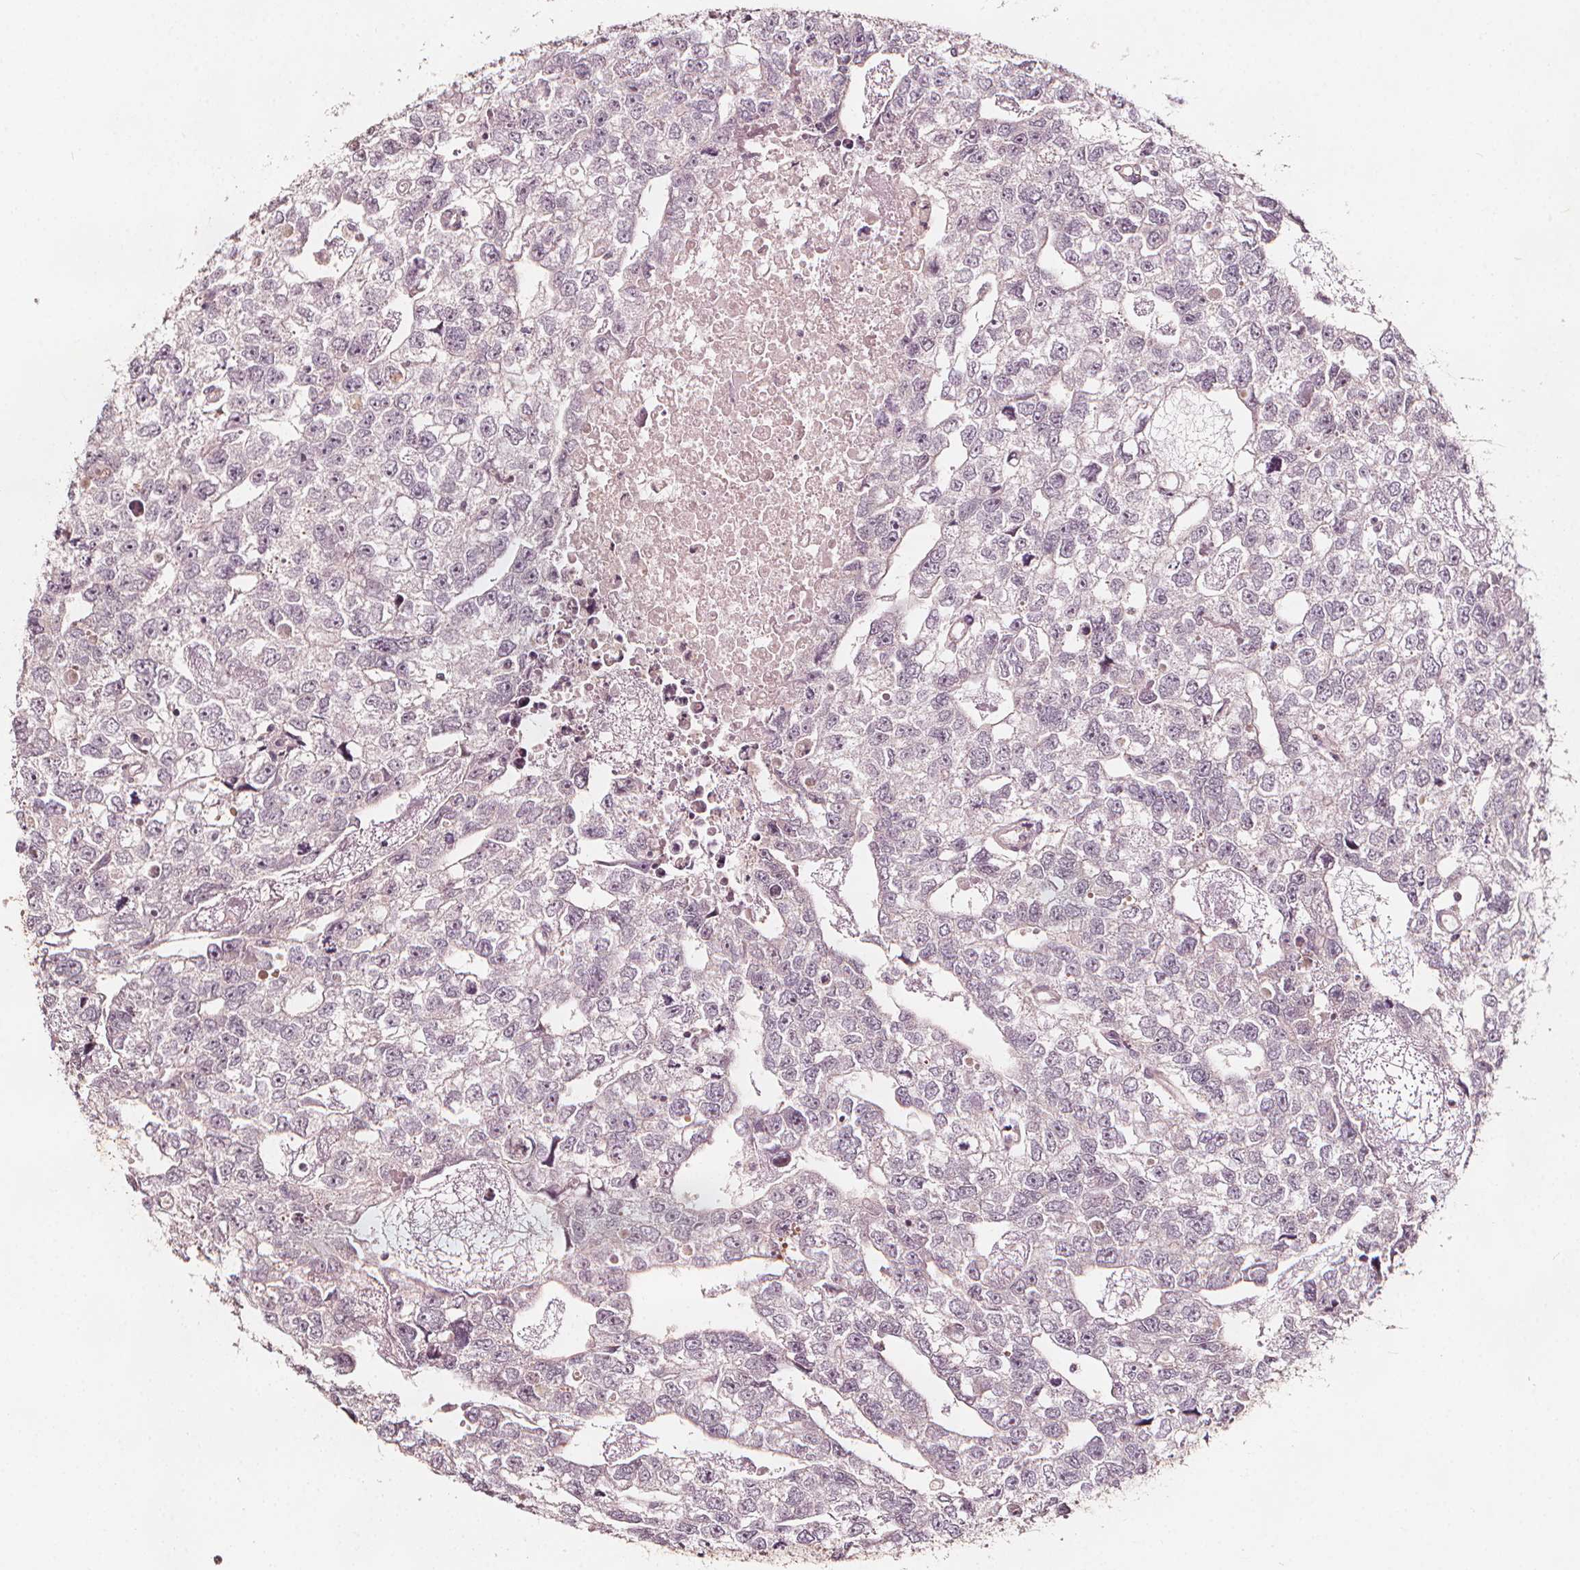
{"staining": {"intensity": "negative", "quantity": "none", "location": "none"}, "tissue": "testis cancer", "cell_type": "Tumor cells", "image_type": "cancer", "snomed": [{"axis": "morphology", "description": "Carcinoma, Embryonal, NOS"}, {"axis": "morphology", "description": "Teratoma, malignant, NOS"}, {"axis": "topography", "description": "Testis"}], "caption": "The photomicrograph reveals no staining of tumor cells in testis cancer.", "gene": "NPC1L1", "patient": {"sex": "male", "age": 44}}